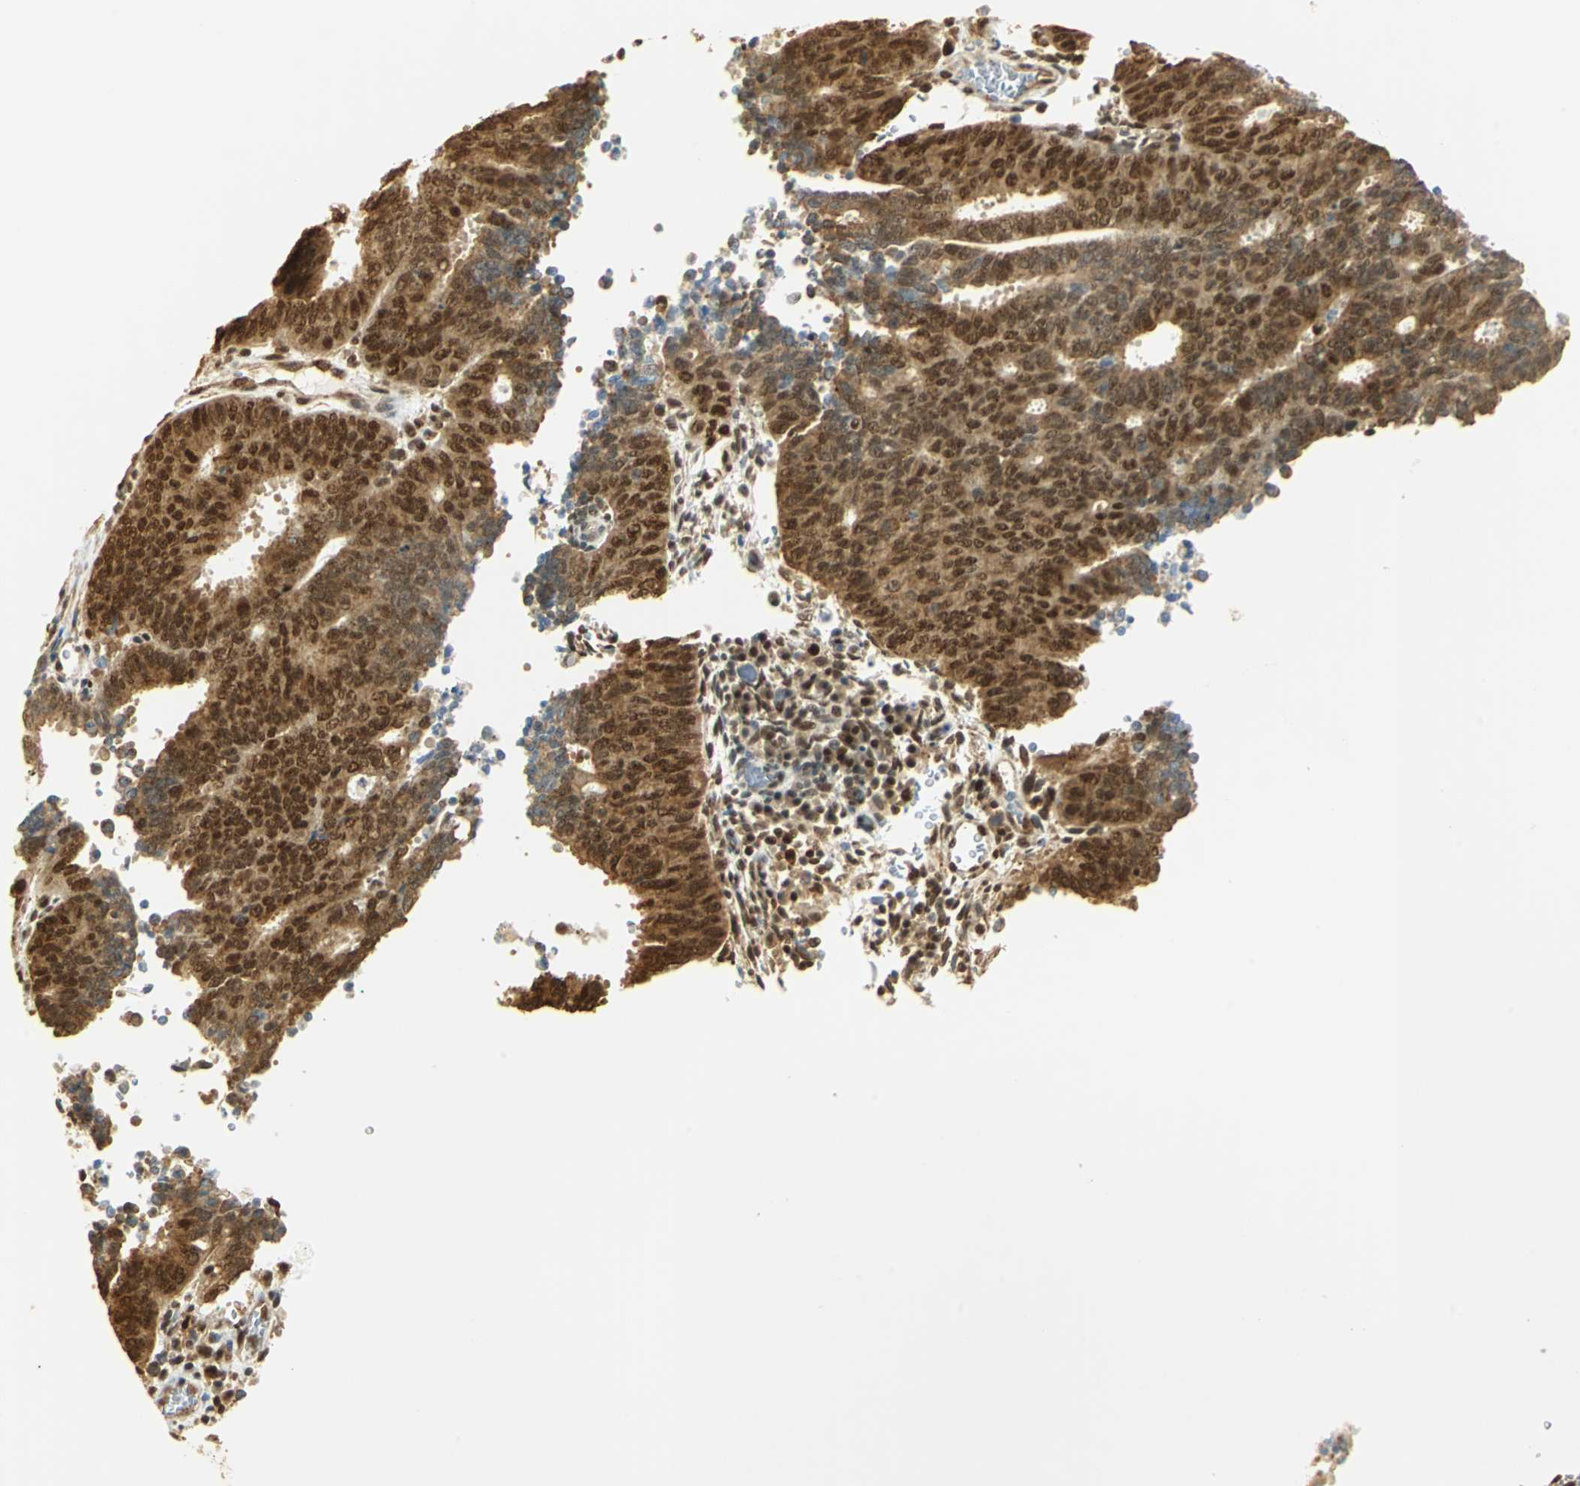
{"staining": {"intensity": "strong", "quantity": ">75%", "location": "cytoplasmic/membranous,nuclear"}, "tissue": "cervical cancer", "cell_type": "Tumor cells", "image_type": "cancer", "snomed": [{"axis": "morphology", "description": "Adenocarcinoma, NOS"}, {"axis": "topography", "description": "Cervix"}], "caption": "A photomicrograph of cervical adenocarcinoma stained for a protein reveals strong cytoplasmic/membranous and nuclear brown staining in tumor cells. The staining was performed using DAB (3,3'-diaminobenzidine) to visualize the protein expression in brown, while the nuclei were stained in blue with hematoxylin (Magnification: 20x).", "gene": "DDX5", "patient": {"sex": "female", "age": 44}}